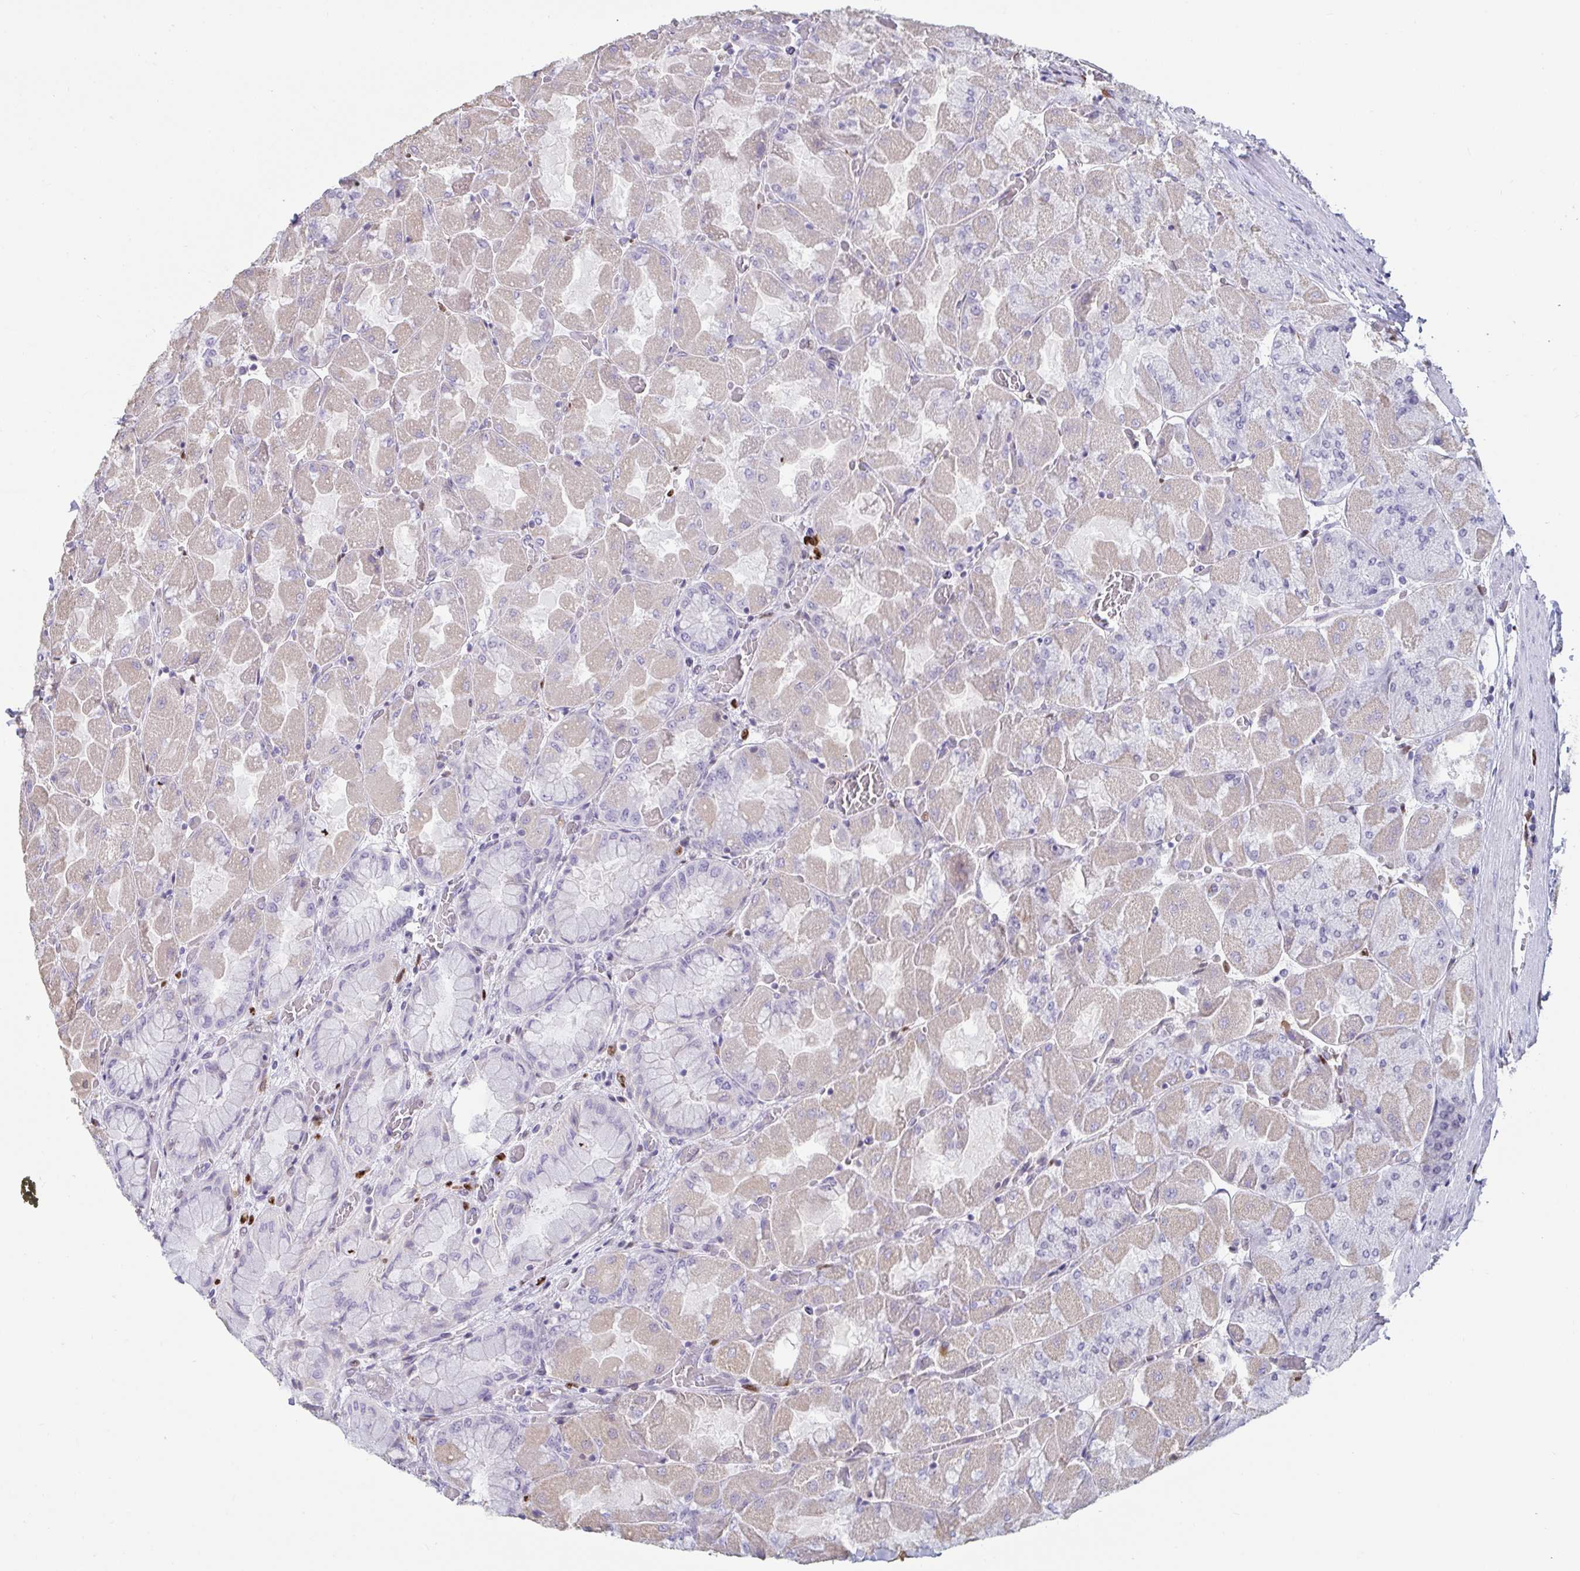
{"staining": {"intensity": "weak", "quantity": "25%-75%", "location": "cytoplasmic/membranous"}, "tissue": "stomach", "cell_type": "Glandular cells", "image_type": "normal", "snomed": [{"axis": "morphology", "description": "Normal tissue, NOS"}, {"axis": "topography", "description": "Stomach"}], "caption": "Protein staining of normal stomach displays weak cytoplasmic/membranous staining in approximately 25%-75% of glandular cells.", "gene": "ZNF586", "patient": {"sex": "female", "age": 61}}